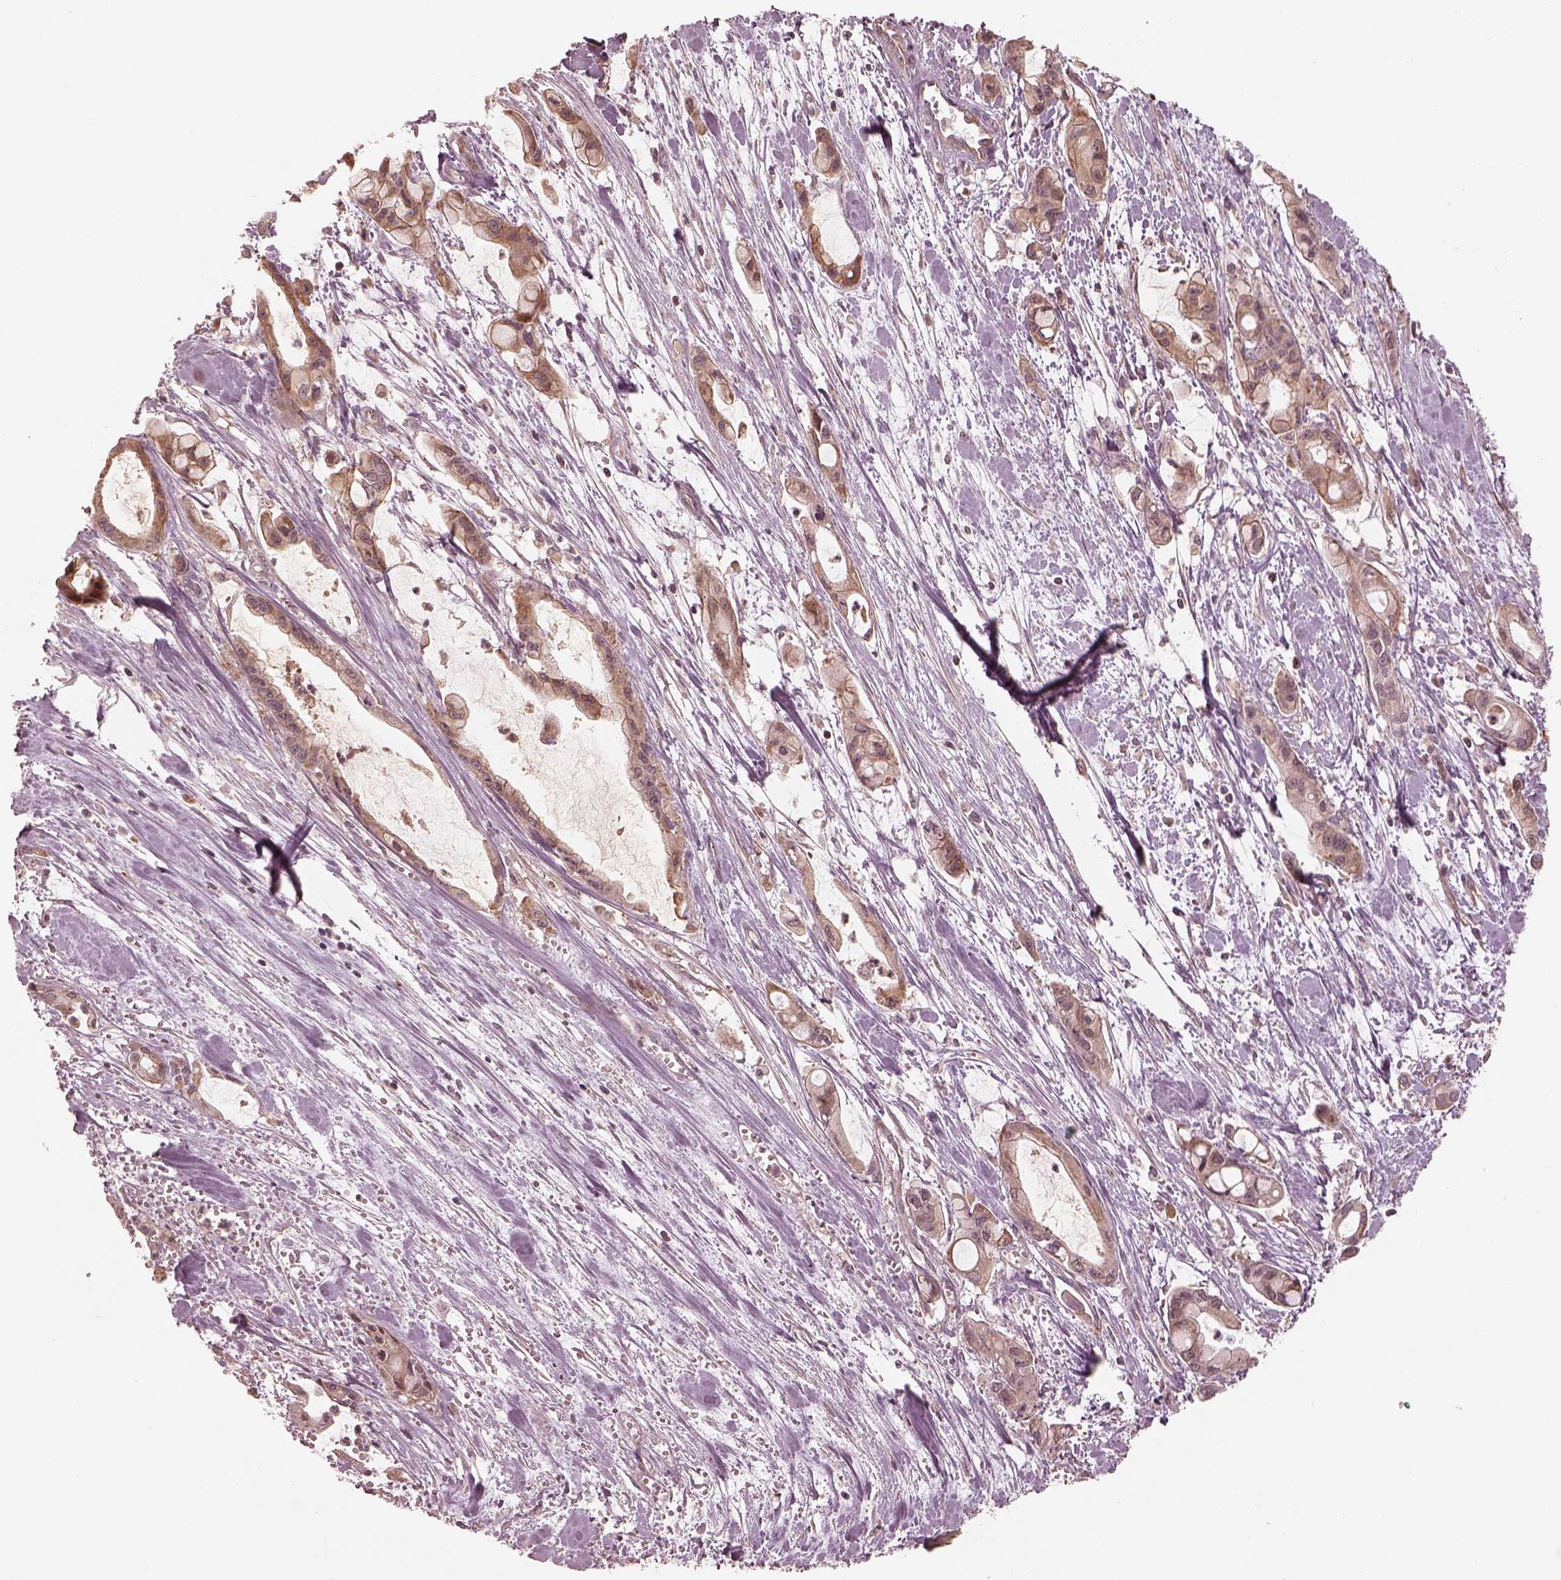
{"staining": {"intensity": "moderate", "quantity": ">75%", "location": "cytoplasmic/membranous"}, "tissue": "pancreatic cancer", "cell_type": "Tumor cells", "image_type": "cancer", "snomed": [{"axis": "morphology", "description": "Adenocarcinoma, NOS"}, {"axis": "topography", "description": "Pancreas"}], "caption": "IHC micrograph of adenocarcinoma (pancreatic) stained for a protein (brown), which exhibits medium levels of moderate cytoplasmic/membranous expression in about >75% of tumor cells.", "gene": "SLC25A46", "patient": {"sex": "male", "age": 48}}